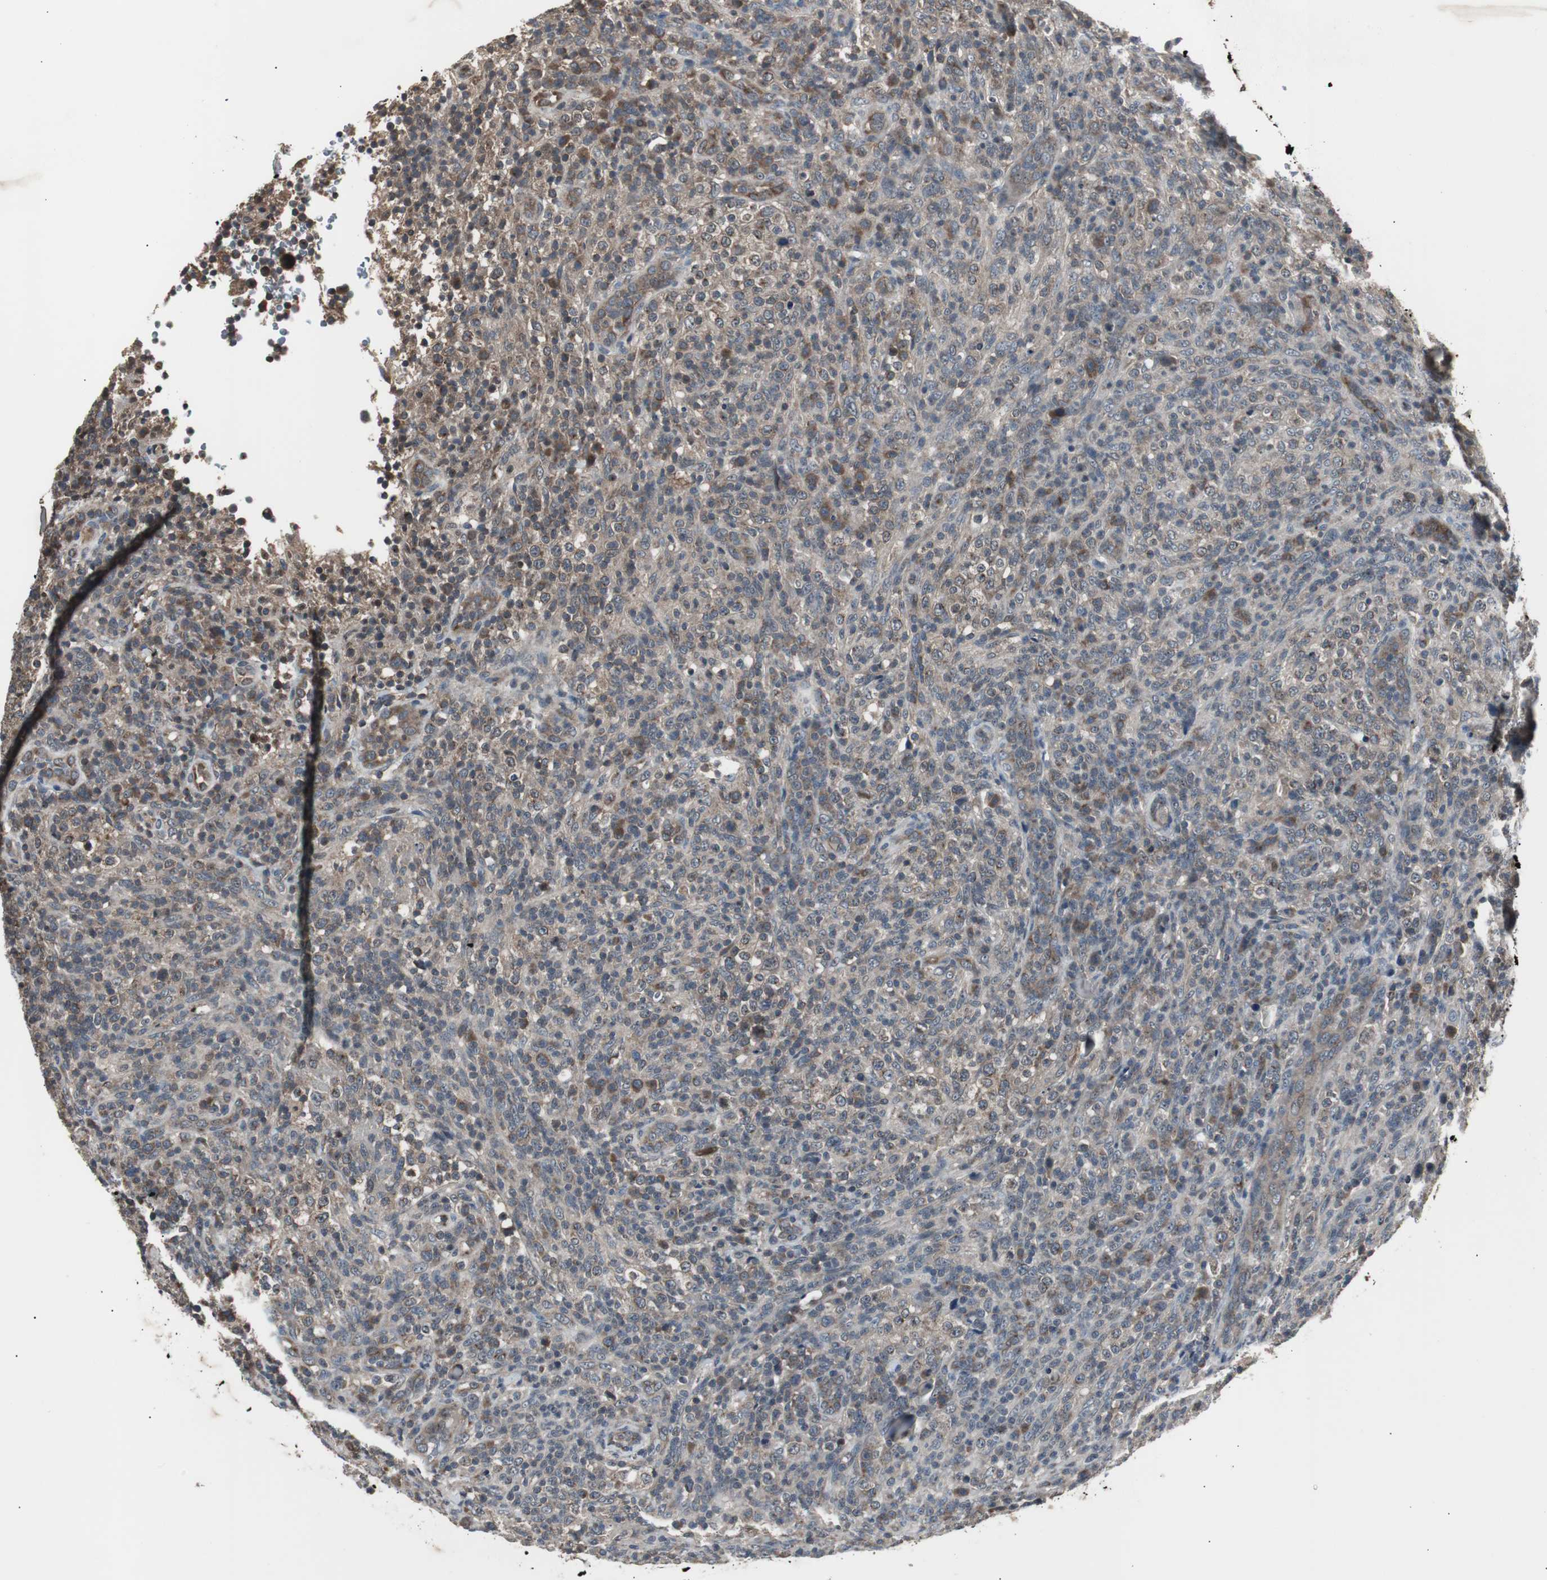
{"staining": {"intensity": "moderate", "quantity": "25%-75%", "location": "cytoplasmic/membranous"}, "tissue": "lymphoma", "cell_type": "Tumor cells", "image_type": "cancer", "snomed": [{"axis": "morphology", "description": "Malignant lymphoma, non-Hodgkin's type, High grade"}, {"axis": "topography", "description": "Lymph node"}], "caption": "Approximately 25%-75% of tumor cells in human high-grade malignant lymphoma, non-Hodgkin's type reveal moderate cytoplasmic/membranous protein staining as visualized by brown immunohistochemical staining.", "gene": "ZMPSTE24", "patient": {"sex": "female", "age": 76}}